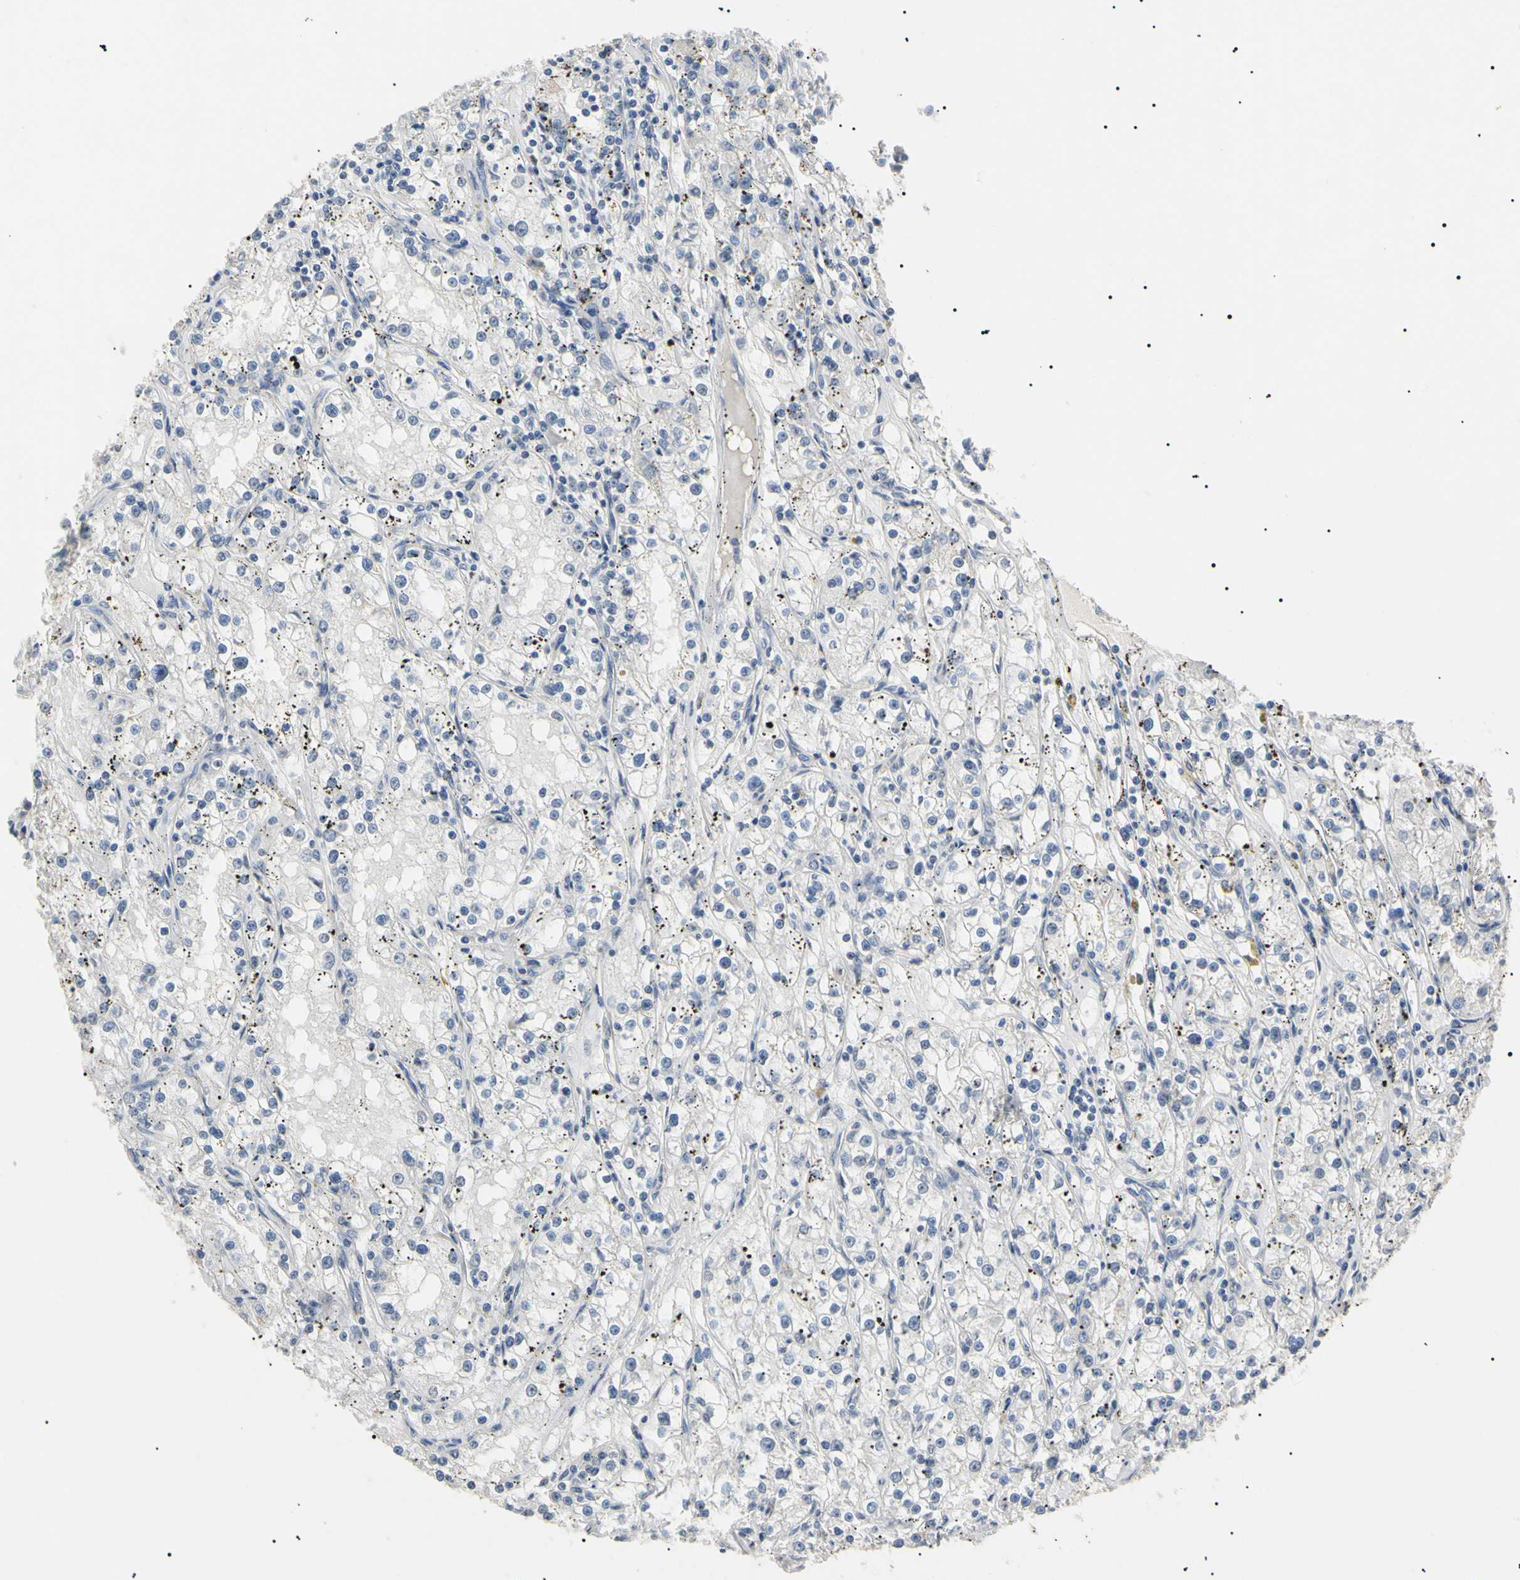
{"staining": {"intensity": "negative", "quantity": "none", "location": "none"}, "tissue": "renal cancer", "cell_type": "Tumor cells", "image_type": "cancer", "snomed": [{"axis": "morphology", "description": "Adenocarcinoma, NOS"}, {"axis": "topography", "description": "Kidney"}], "caption": "Immunohistochemistry of renal adenocarcinoma demonstrates no positivity in tumor cells.", "gene": "CGB3", "patient": {"sex": "male", "age": 56}}